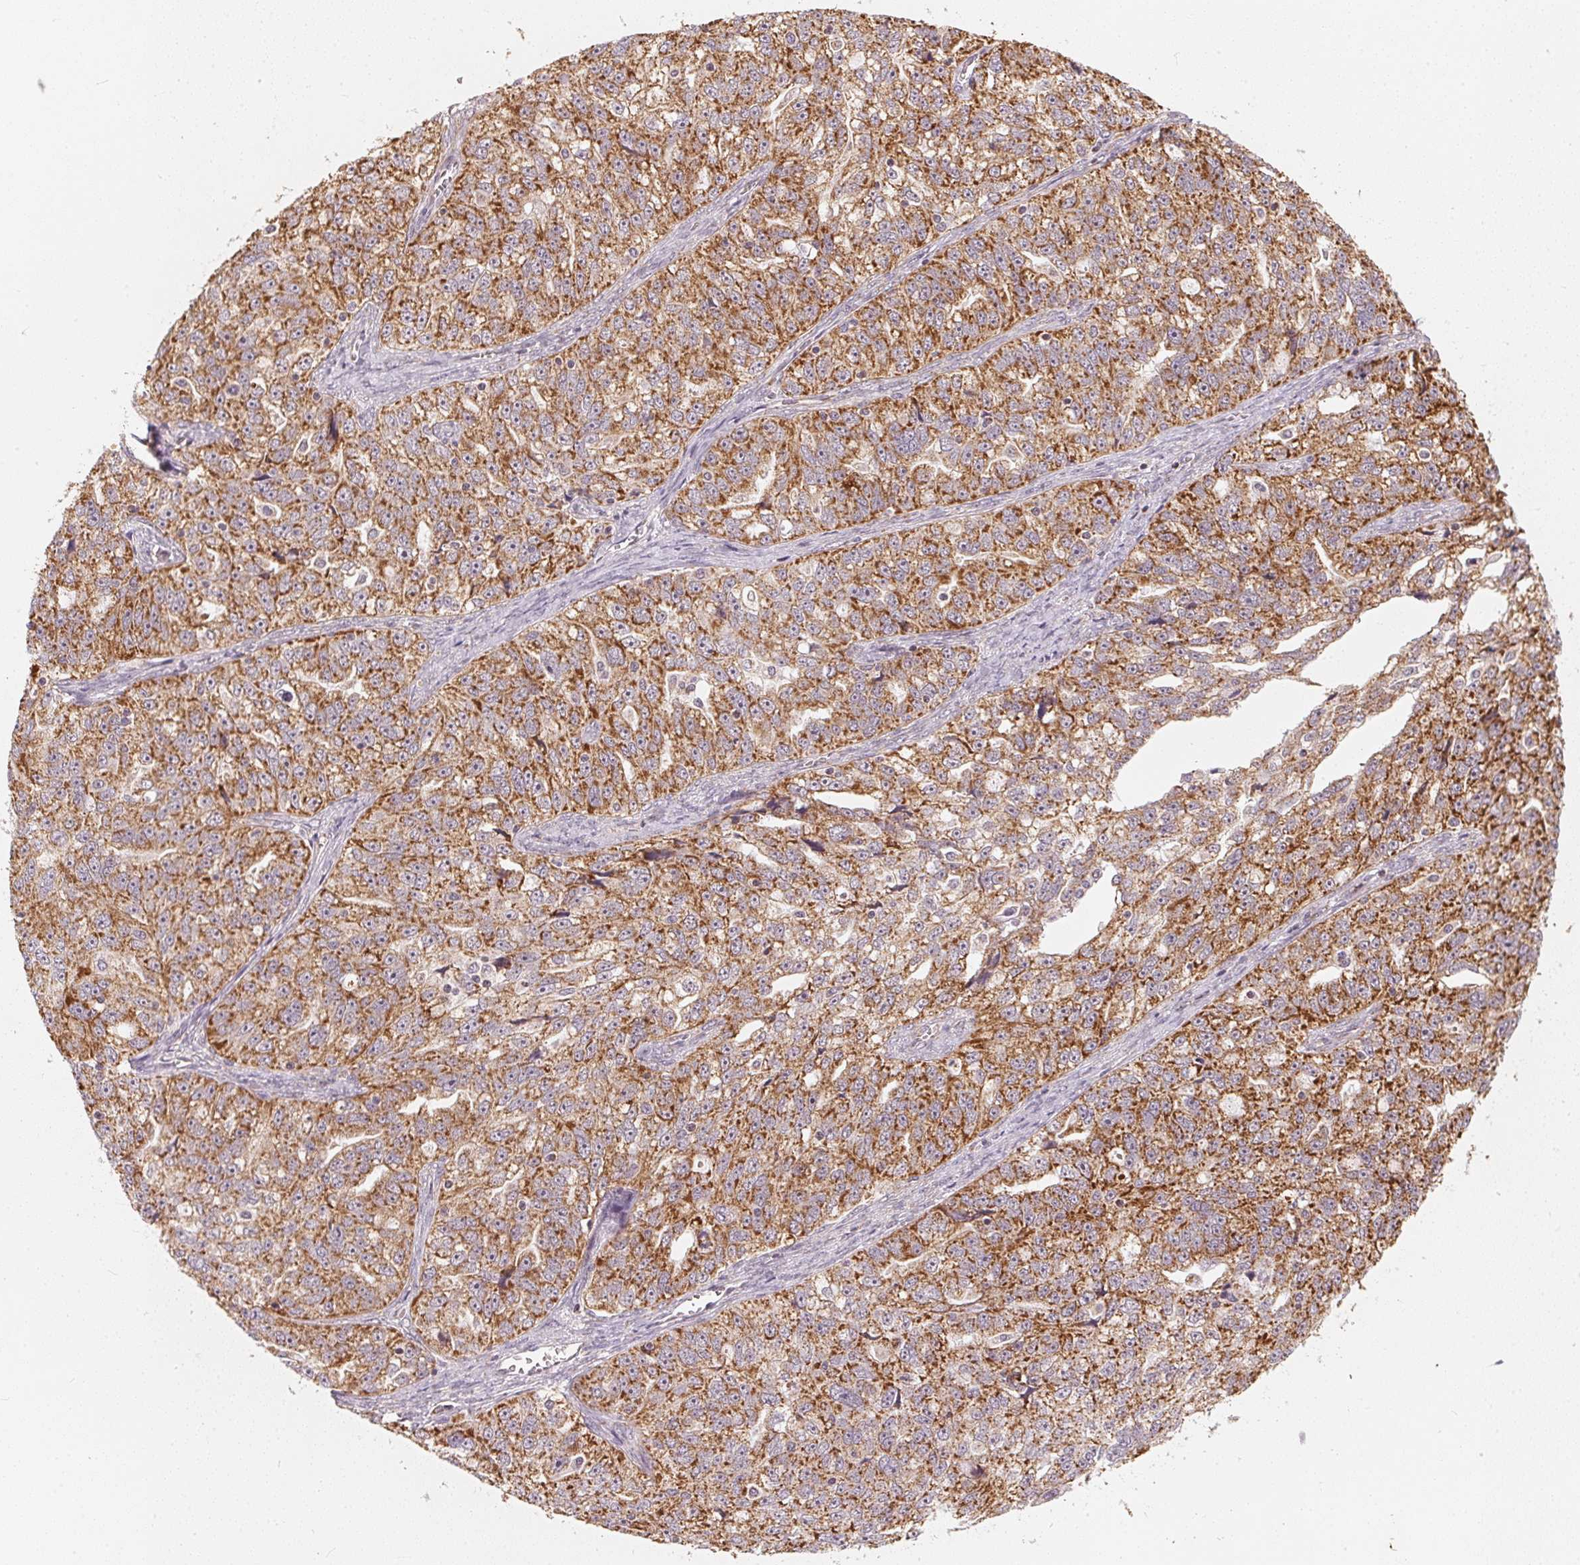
{"staining": {"intensity": "strong", "quantity": ">75%", "location": "cytoplasmic/membranous"}, "tissue": "ovarian cancer", "cell_type": "Tumor cells", "image_type": "cancer", "snomed": [{"axis": "morphology", "description": "Cystadenocarcinoma, serous, NOS"}, {"axis": "topography", "description": "Ovary"}], "caption": "Serous cystadenocarcinoma (ovarian) tissue reveals strong cytoplasmic/membranous staining in approximately >75% of tumor cells, visualized by immunohistochemistry.", "gene": "MATCAP1", "patient": {"sex": "female", "age": 51}}